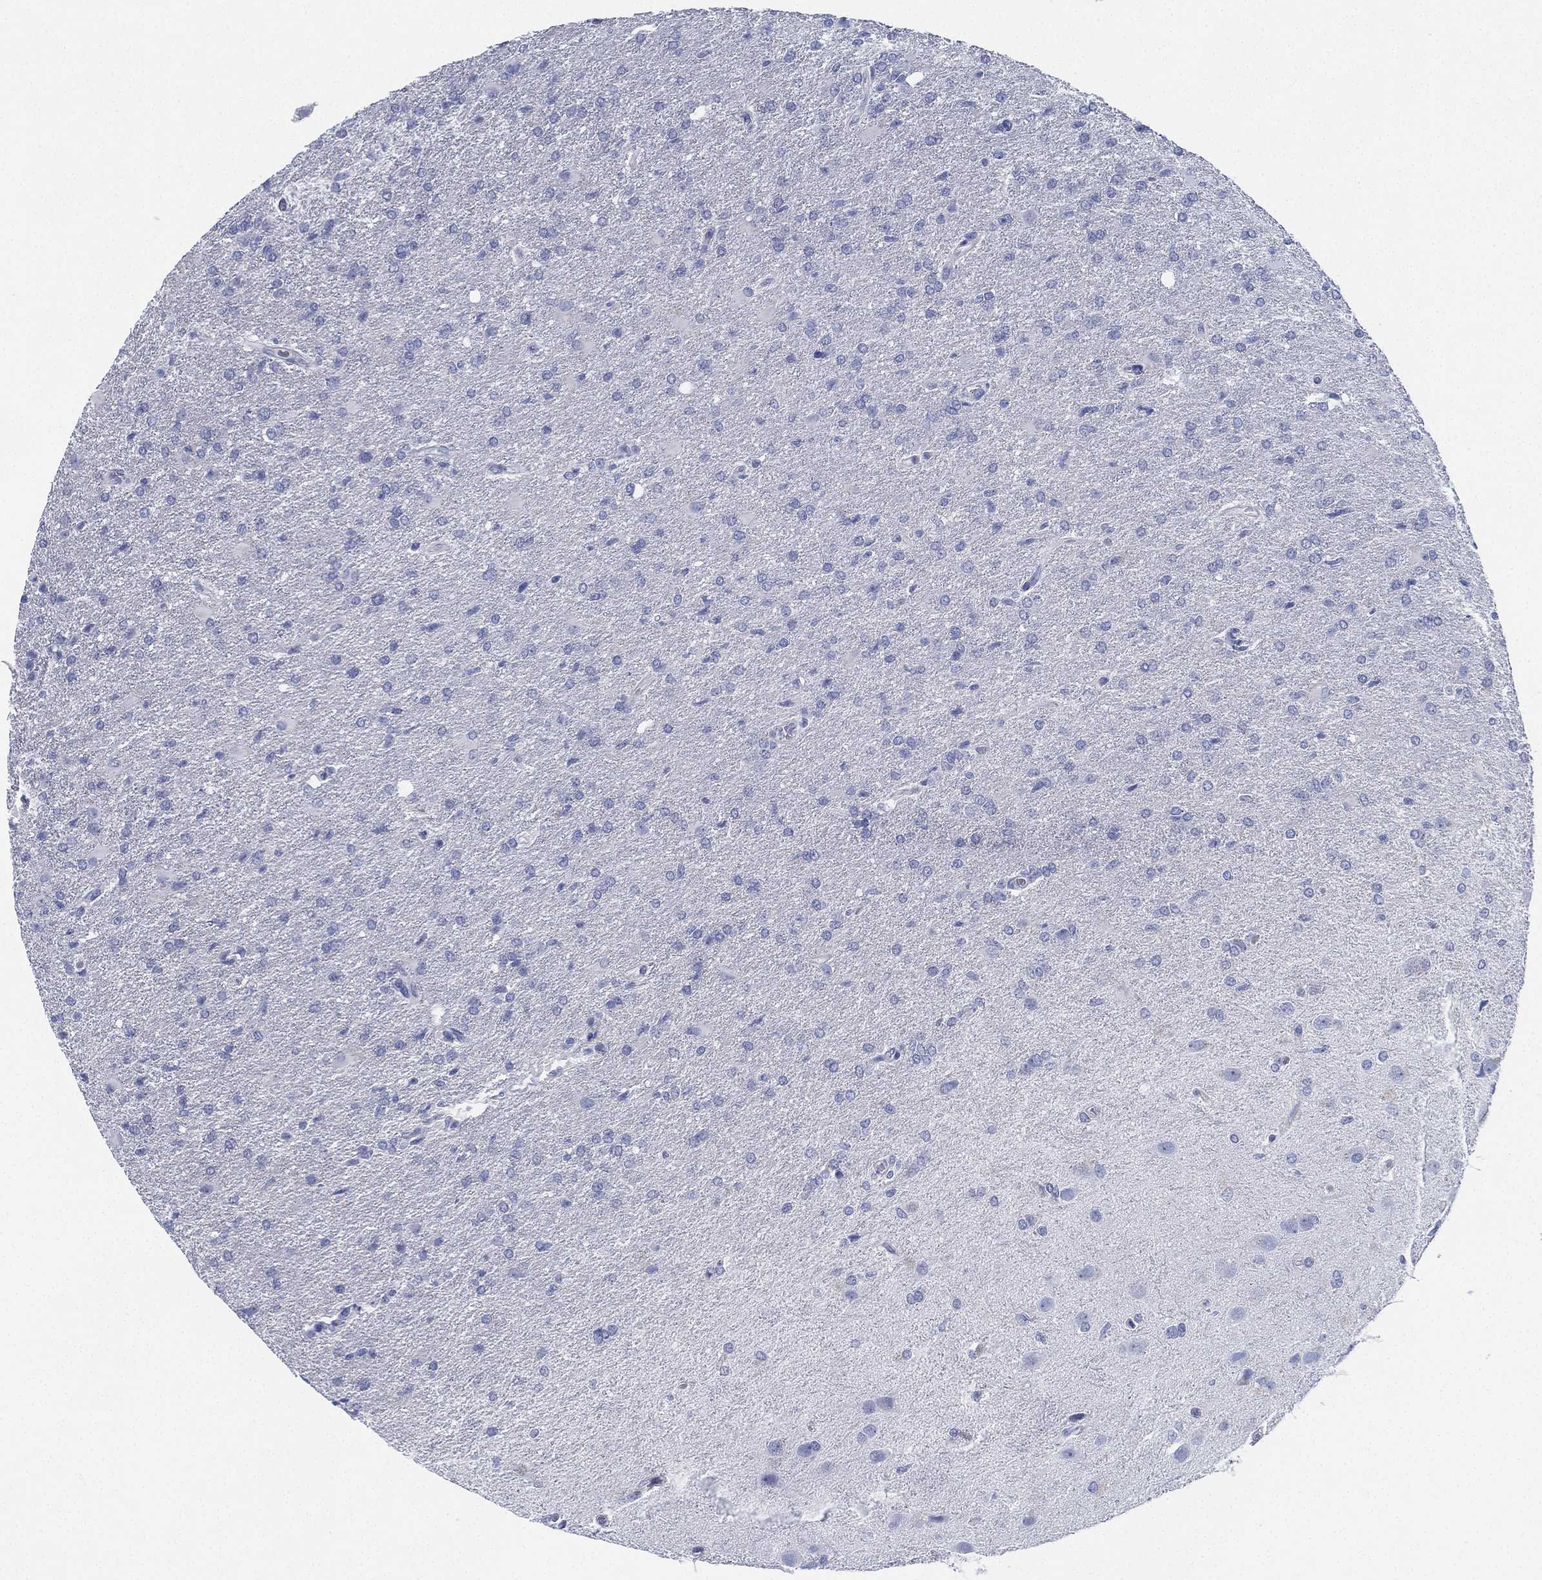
{"staining": {"intensity": "negative", "quantity": "none", "location": "none"}, "tissue": "glioma", "cell_type": "Tumor cells", "image_type": "cancer", "snomed": [{"axis": "morphology", "description": "Glioma, malignant, High grade"}, {"axis": "topography", "description": "Brain"}], "caption": "This is an immunohistochemistry histopathology image of glioma. There is no expression in tumor cells.", "gene": "DEFB121", "patient": {"sex": "male", "age": 68}}